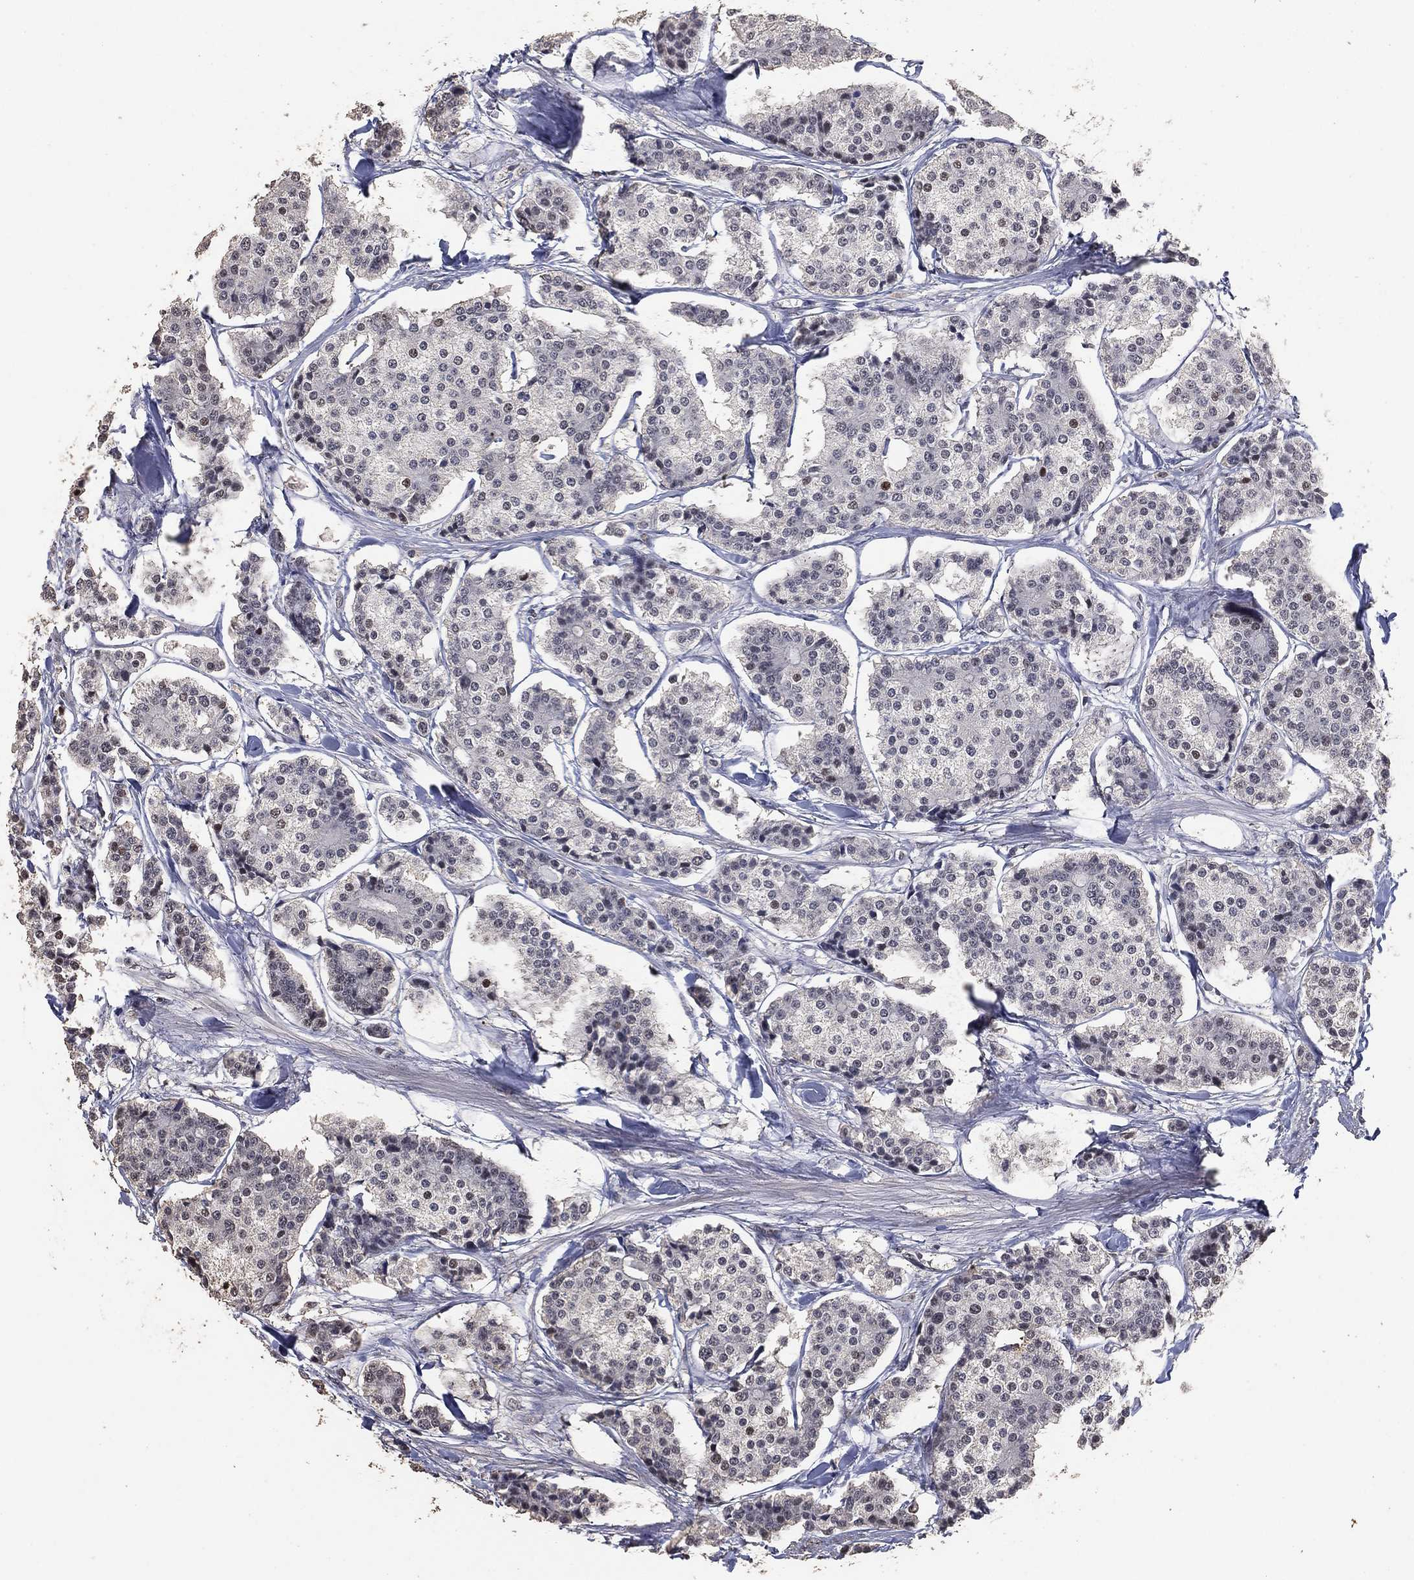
{"staining": {"intensity": "negative", "quantity": "none", "location": "none"}, "tissue": "carcinoid", "cell_type": "Tumor cells", "image_type": "cancer", "snomed": [{"axis": "morphology", "description": "Carcinoid, malignant, NOS"}, {"axis": "topography", "description": "Small intestine"}], "caption": "This photomicrograph is of carcinoid stained with immunohistochemistry to label a protein in brown with the nuclei are counter-stained blue. There is no staining in tumor cells.", "gene": "DSG1", "patient": {"sex": "female", "age": 65}}